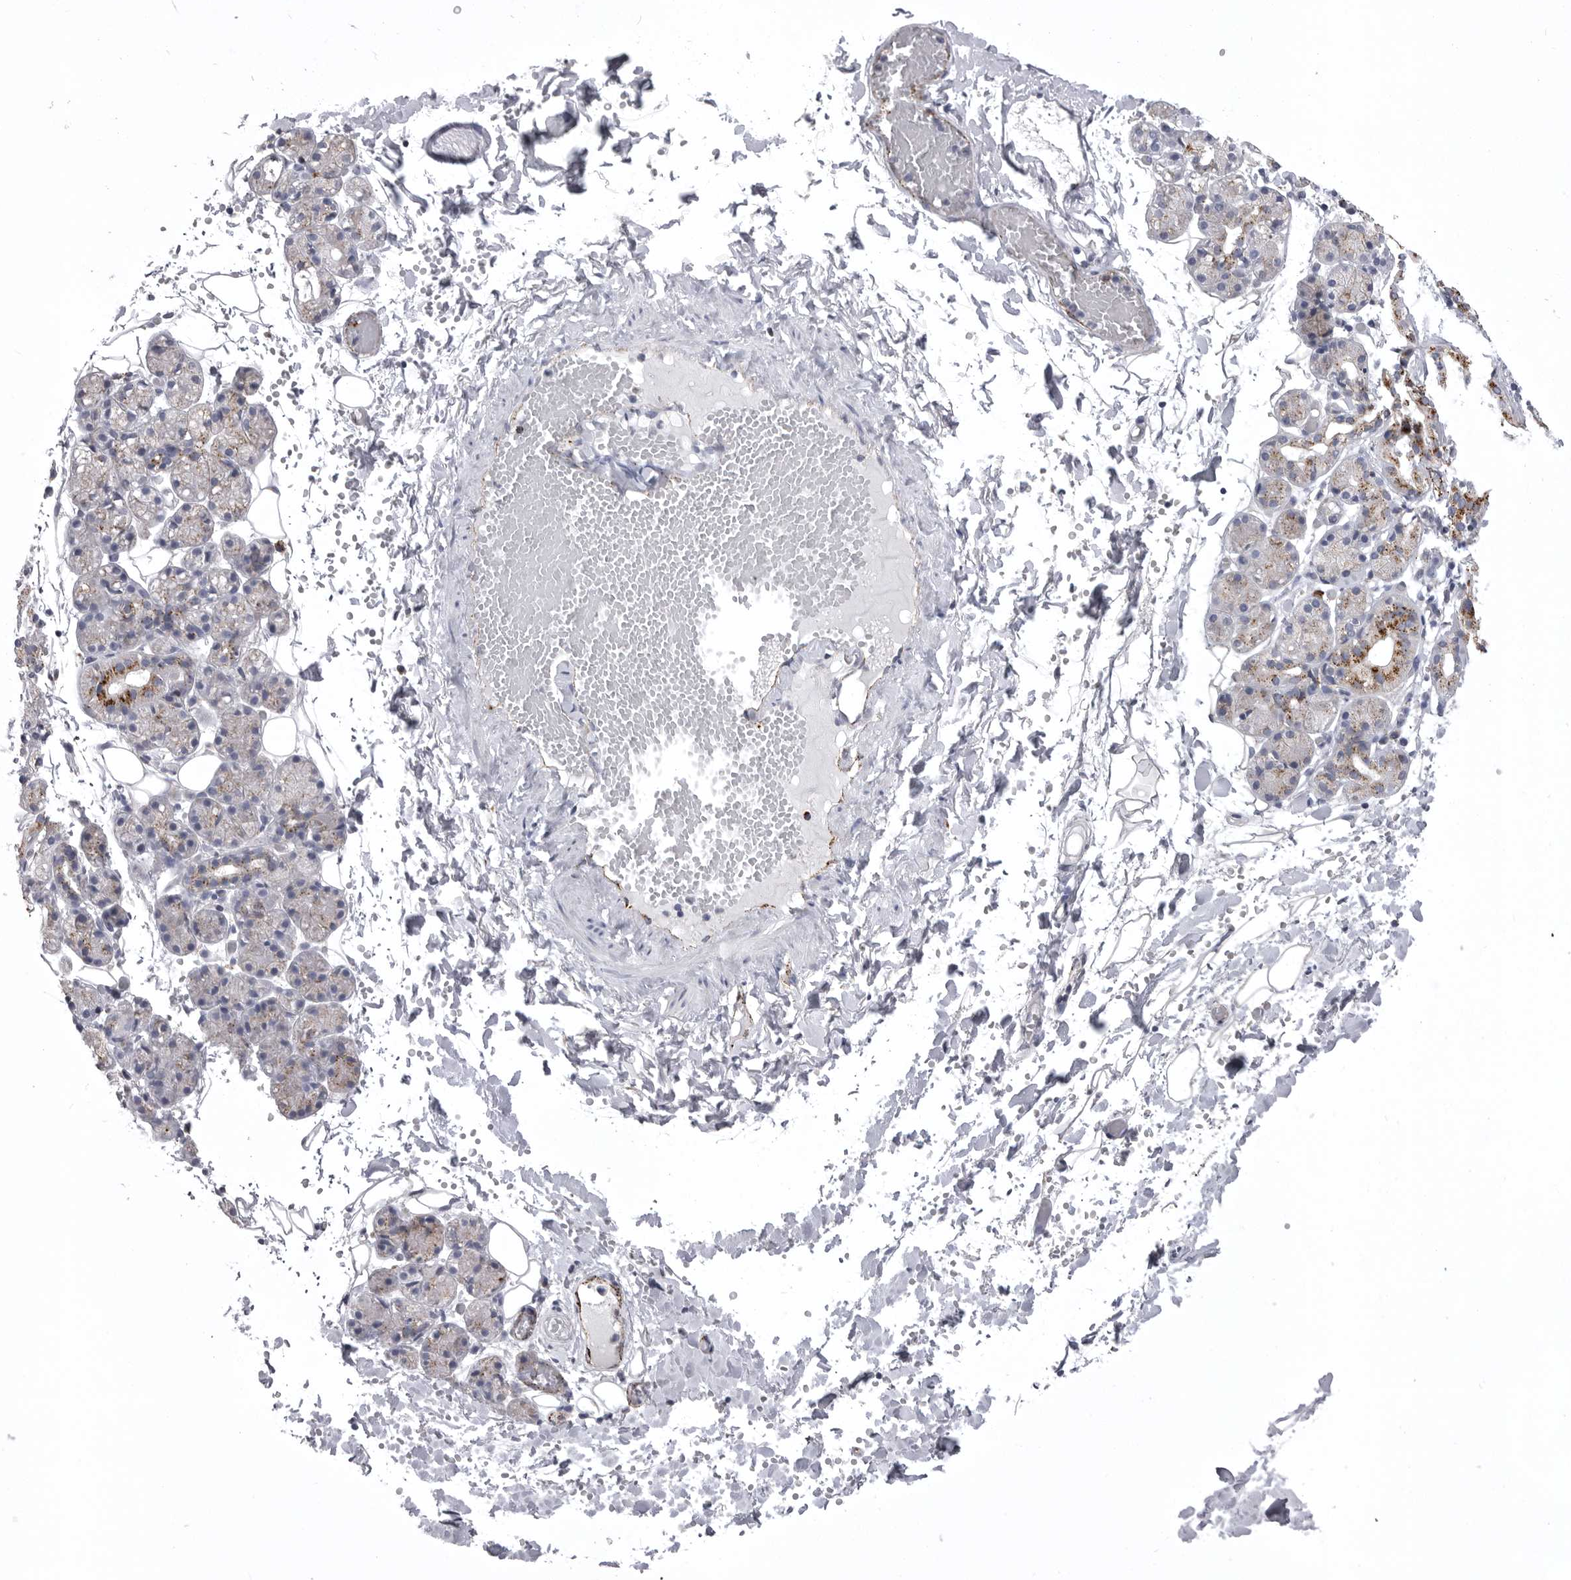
{"staining": {"intensity": "moderate", "quantity": "<25%", "location": "cytoplasmic/membranous"}, "tissue": "salivary gland", "cell_type": "Glandular cells", "image_type": "normal", "snomed": [{"axis": "morphology", "description": "Normal tissue, NOS"}, {"axis": "topography", "description": "Salivary gland"}], "caption": "Immunohistochemistry (IHC) image of unremarkable human salivary gland stained for a protein (brown), which displays low levels of moderate cytoplasmic/membranous positivity in about <25% of glandular cells.", "gene": "PSPN", "patient": {"sex": "male", "age": 63}}